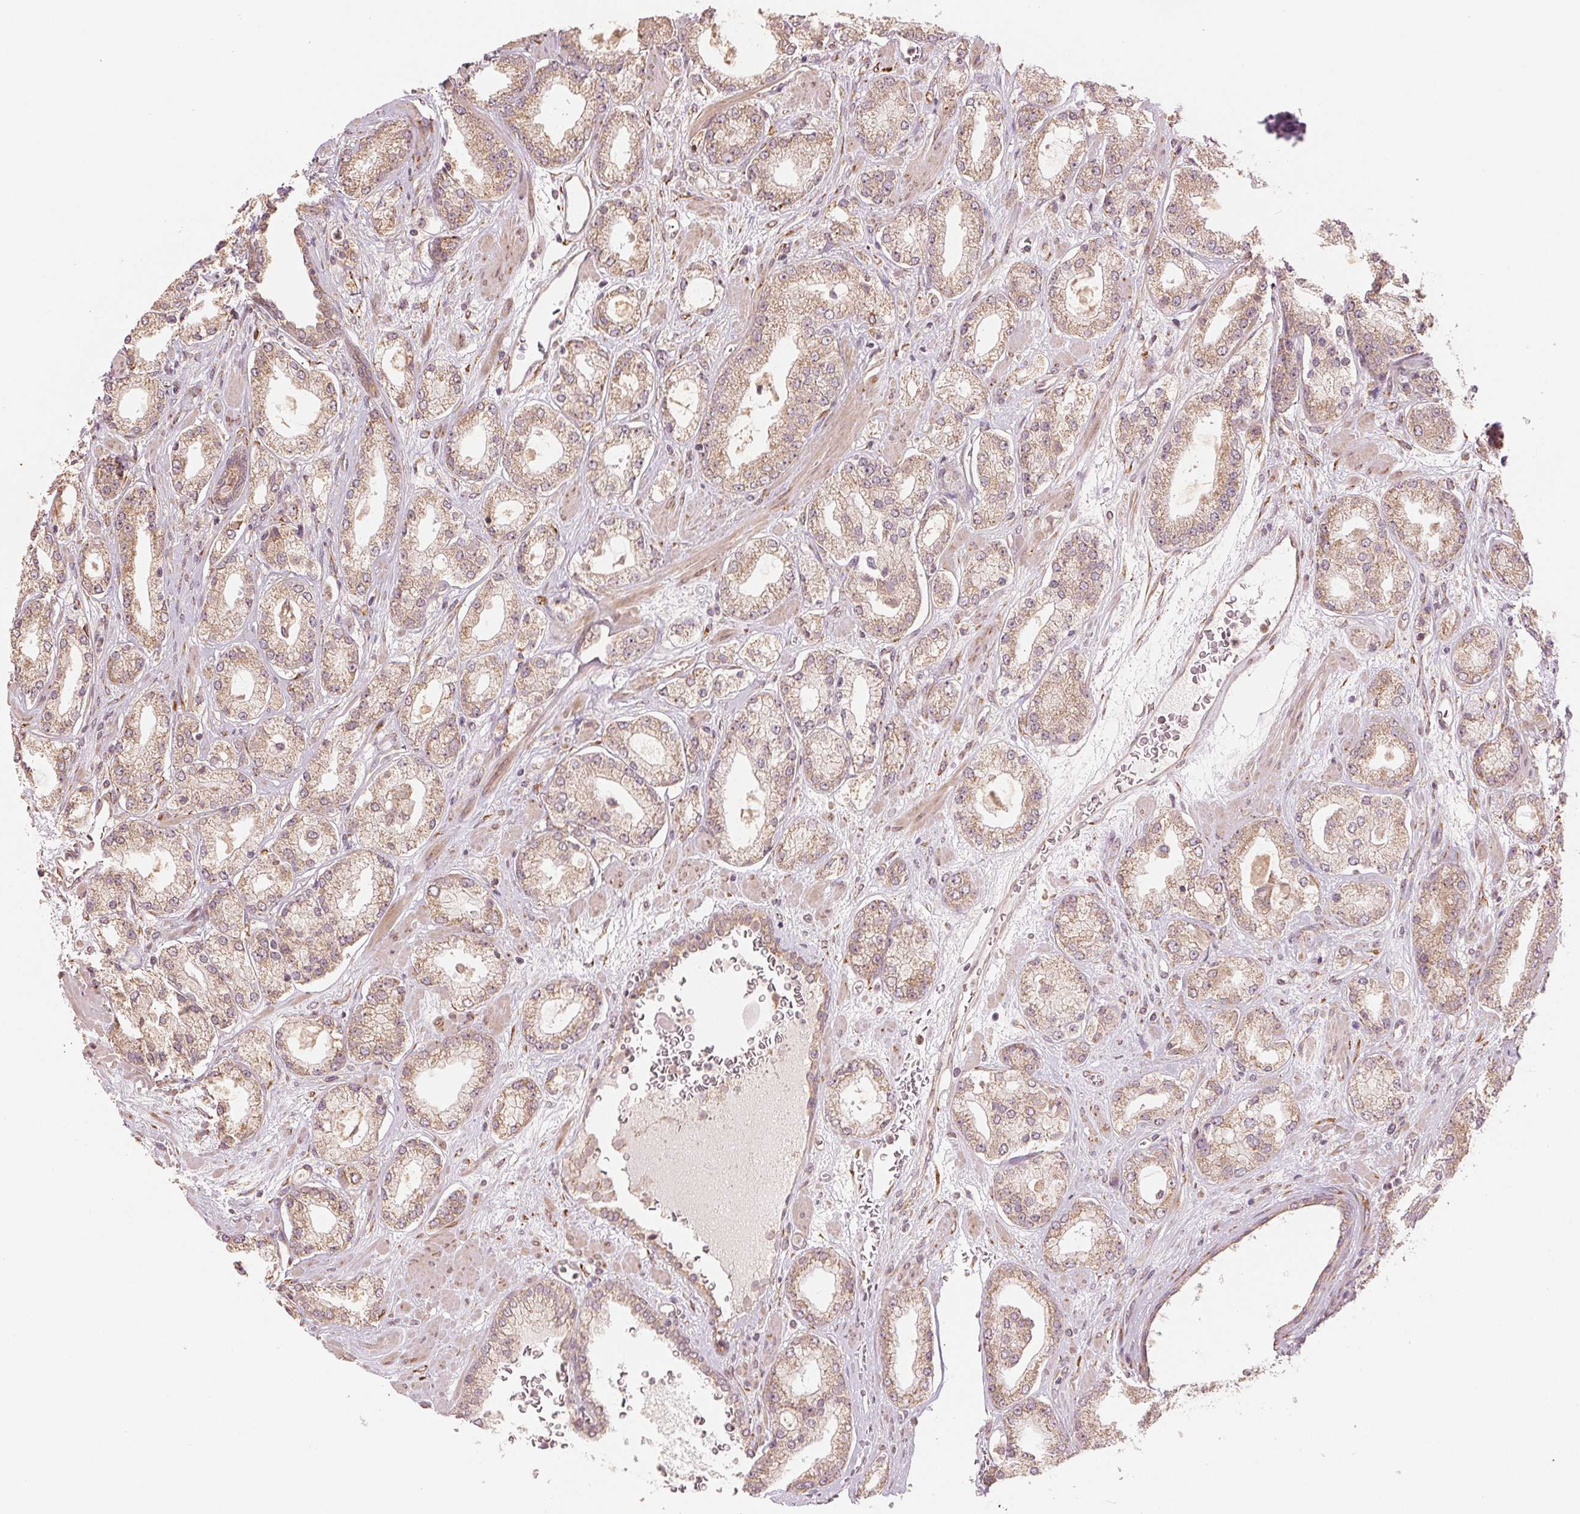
{"staining": {"intensity": "weak", "quantity": ">75%", "location": "cytoplasmic/membranous"}, "tissue": "prostate cancer", "cell_type": "Tumor cells", "image_type": "cancer", "snomed": [{"axis": "morphology", "description": "Adenocarcinoma, High grade"}, {"axis": "topography", "description": "Prostate"}], "caption": "Tumor cells exhibit weak cytoplasmic/membranous positivity in about >75% of cells in prostate cancer. The staining is performed using DAB brown chromogen to label protein expression. The nuclei are counter-stained blue using hematoxylin.", "gene": "SLC20A1", "patient": {"sex": "male", "age": 64}}